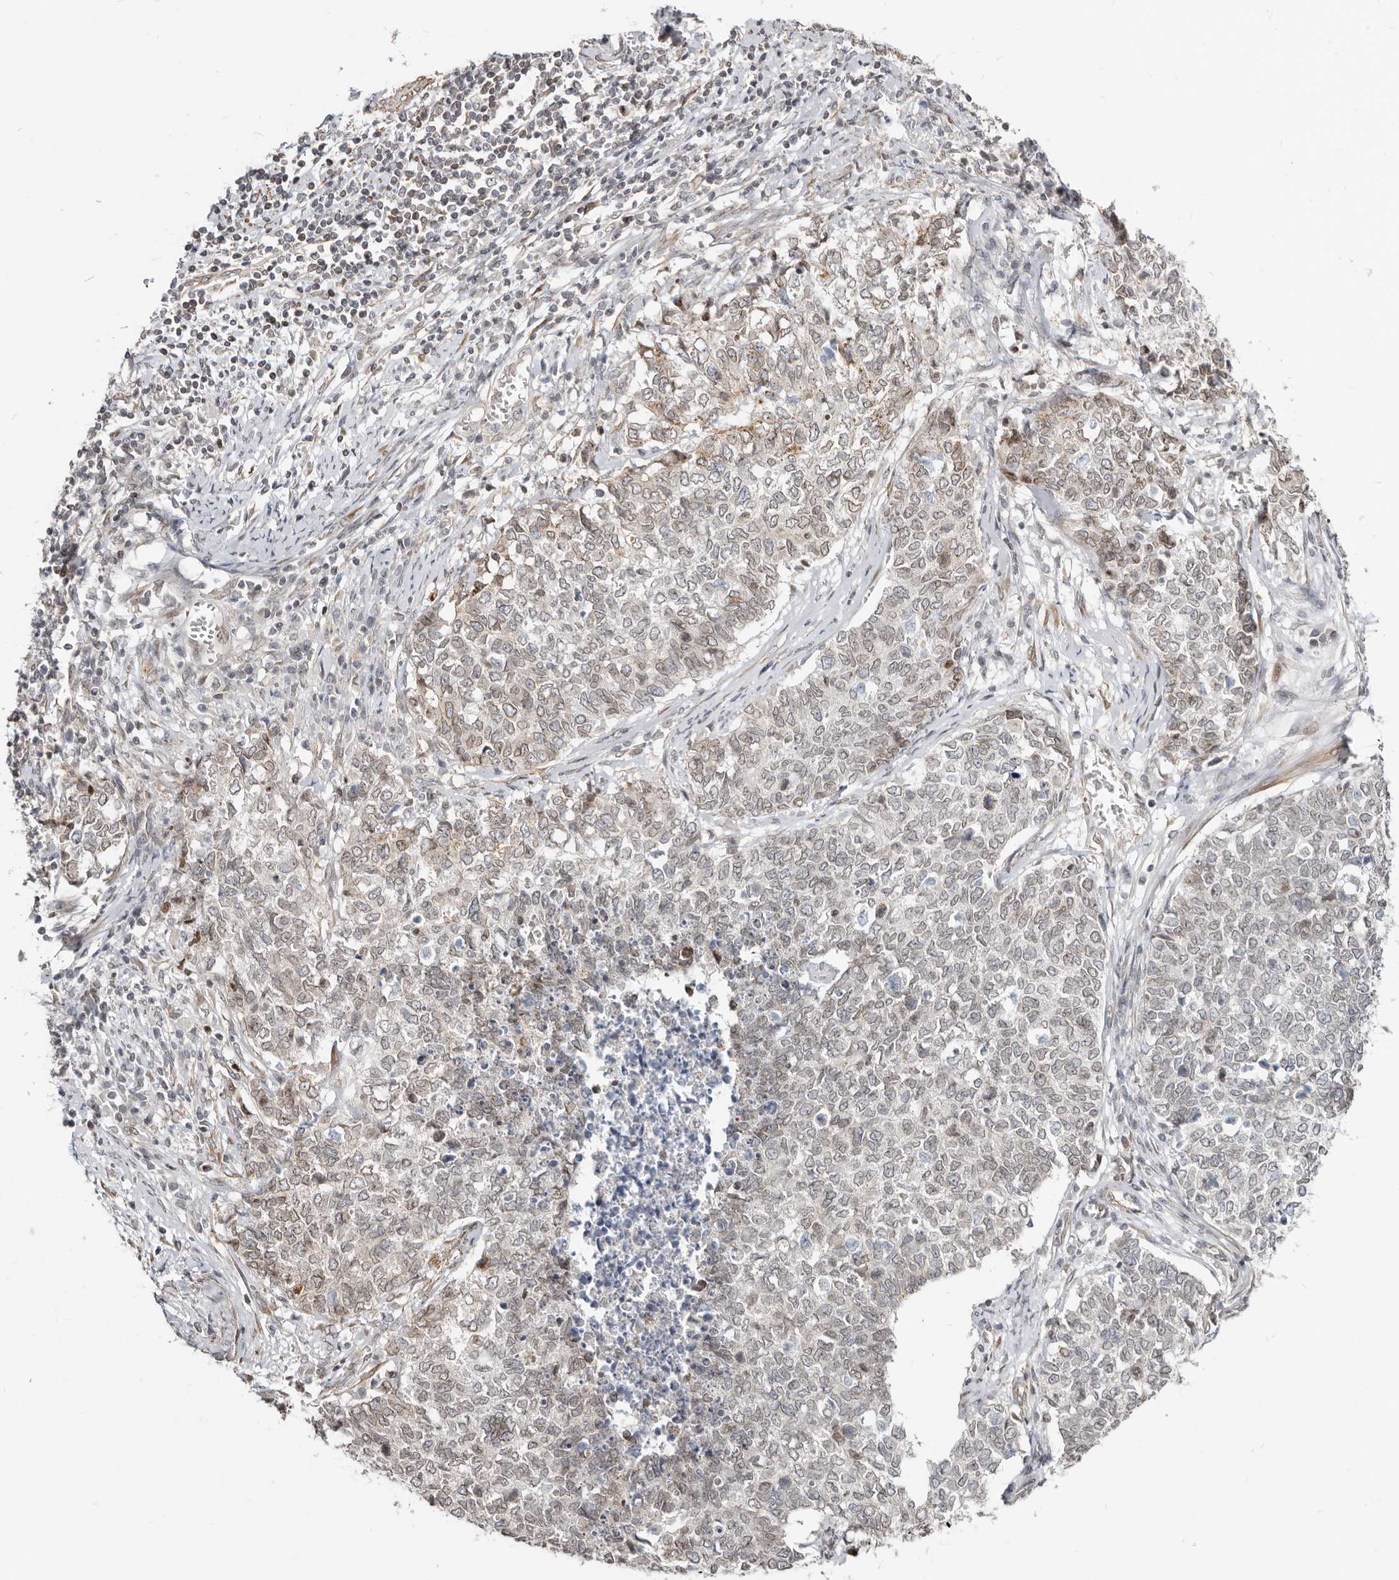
{"staining": {"intensity": "weak", "quantity": "<25%", "location": "cytoplasmic/membranous,nuclear"}, "tissue": "cervical cancer", "cell_type": "Tumor cells", "image_type": "cancer", "snomed": [{"axis": "morphology", "description": "Squamous cell carcinoma, NOS"}, {"axis": "topography", "description": "Cervix"}], "caption": "The micrograph reveals no staining of tumor cells in cervical squamous cell carcinoma.", "gene": "NUP153", "patient": {"sex": "female", "age": 63}}